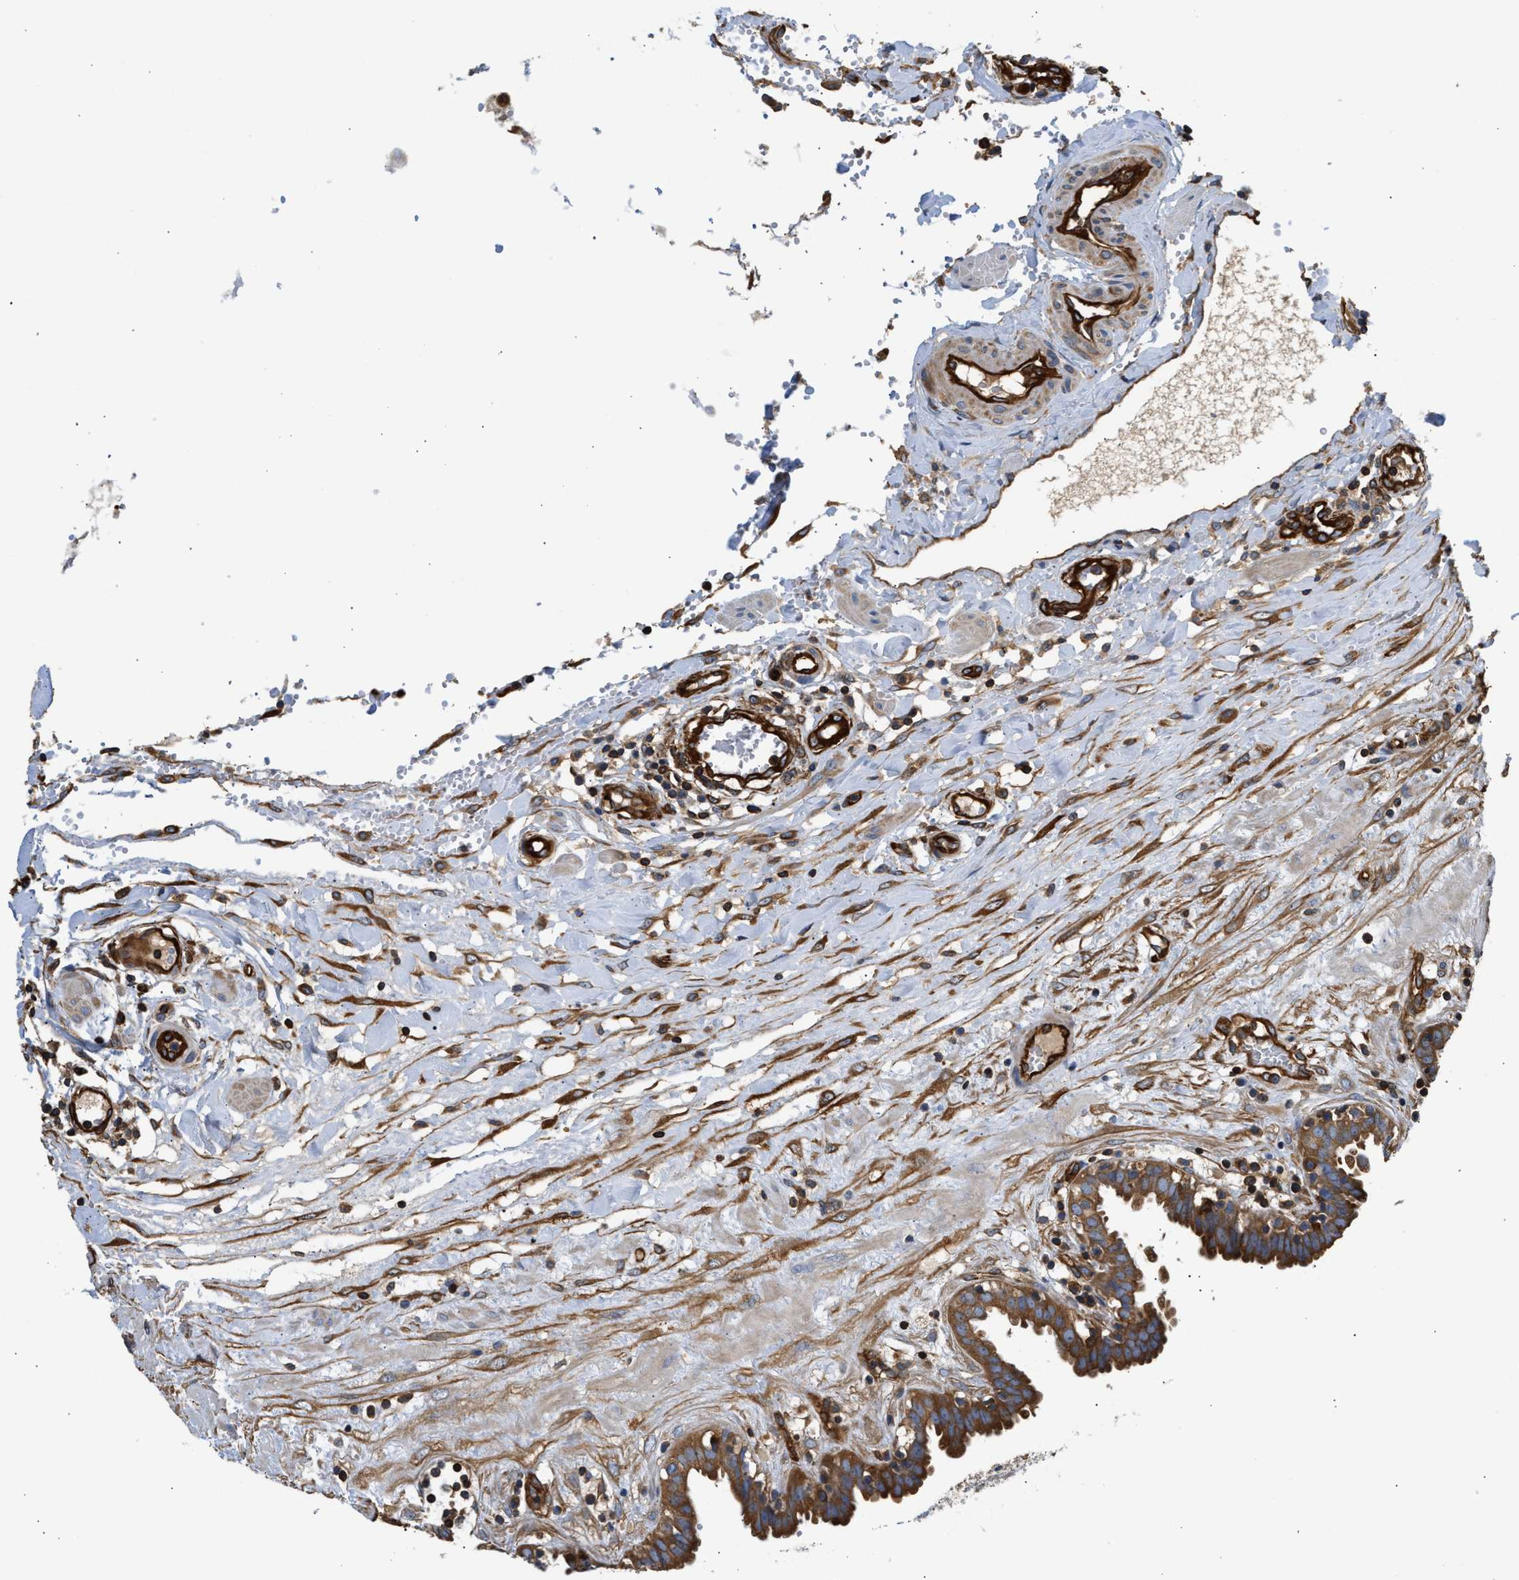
{"staining": {"intensity": "moderate", "quantity": ">75%", "location": "cytoplasmic/membranous"}, "tissue": "fallopian tube", "cell_type": "Glandular cells", "image_type": "normal", "snomed": [{"axis": "morphology", "description": "Normal tissue, NOS"}, {"axis": "topography", "description": "Fallopian tube"}, {"axis": "topography", "description": "Placenta"}], "caption": "High-power microscopy captured an IHC image of benign fallopian tube, revealing moderate cytoplasmic/membranous expression in approximately >75% of glandular cells.", "gene": "SAMD9L", "patient": {"sex": "female", "age": 32}}